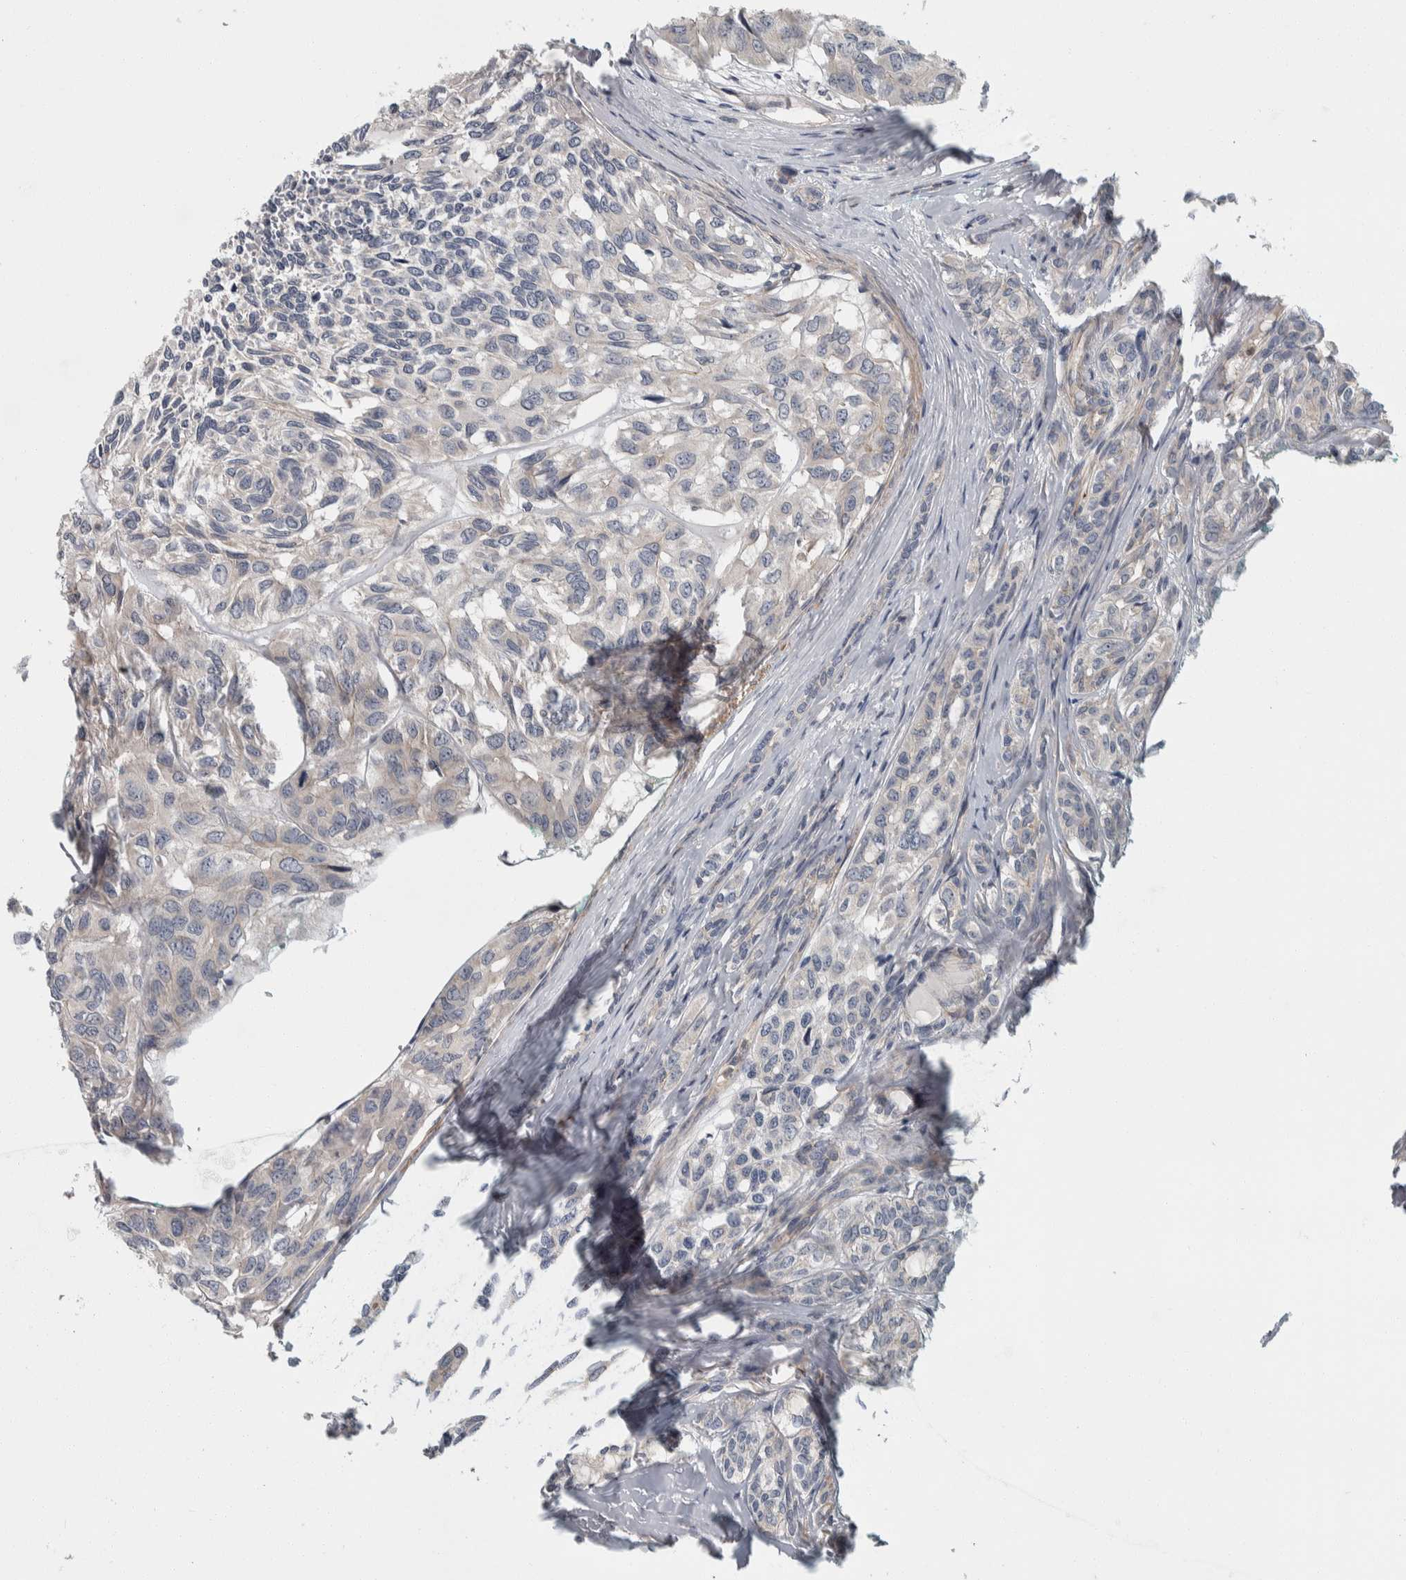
{"staining": {"intensity": "negative", "quantity": "none", "location": "none"}, "tissue": "head and neck cancer", "cell_type": "Tumor cells", "image_type": "cancer", "snomed": [{"axis": "morphology", "description": "Adenocarcinoma, NOS"}, {"axis": "topography", "description": "Salivary gland, NOS"}, {"axis": "topography", "description": "Head-Neck"}], "caption": "Immunohistochemistry micrograph of neoplastic tissue: human adenocarcinoma (head and neck) stained with DAB demonstrates no significant protein staining in tumor cells.", "gene": "KCNJ3", "patient": {"sex": "female", "age": 76}}